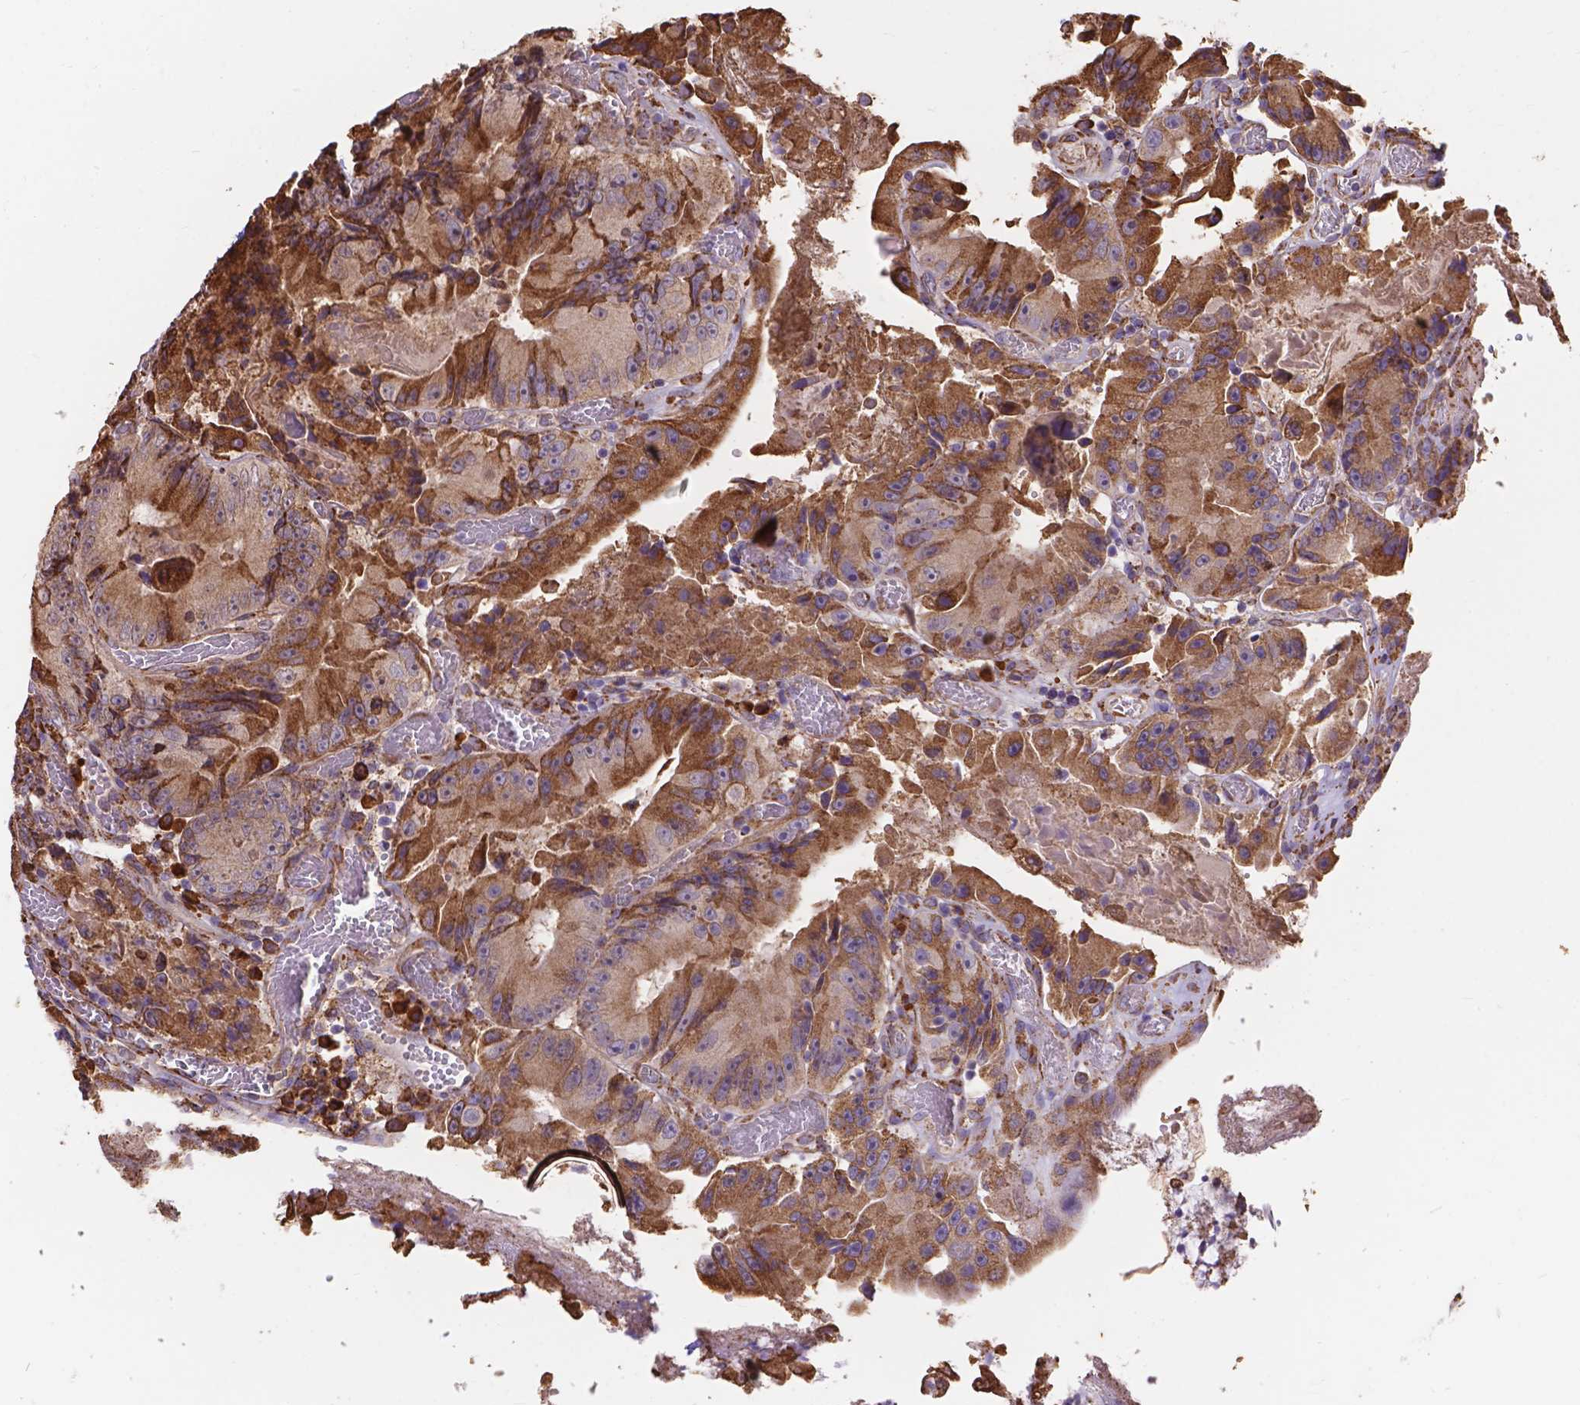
{"staining": {"intensity": "strong", "quantity": "25%-75%", "location": "cytoplasmic/membranous"}, "tissue": "colorectal cancer", "cell_type": "Tumor cells", "image_type": "cancer", "snomed": [{"axis": "morphology", "description": "Adenocarcinoma, NOS"}, {"axis": "topography", "description": "Colon"}], "caption": "Immunohistochemistry (IHC) photomicrograph of human colorectal cancer stained for a protein (brown), which displays high levels of strong cytoplasmic/membranous expression in about 25%-75% of tumor cells.", "gene": "IPO11", "patient": {"sex": "female", "age": 86}}